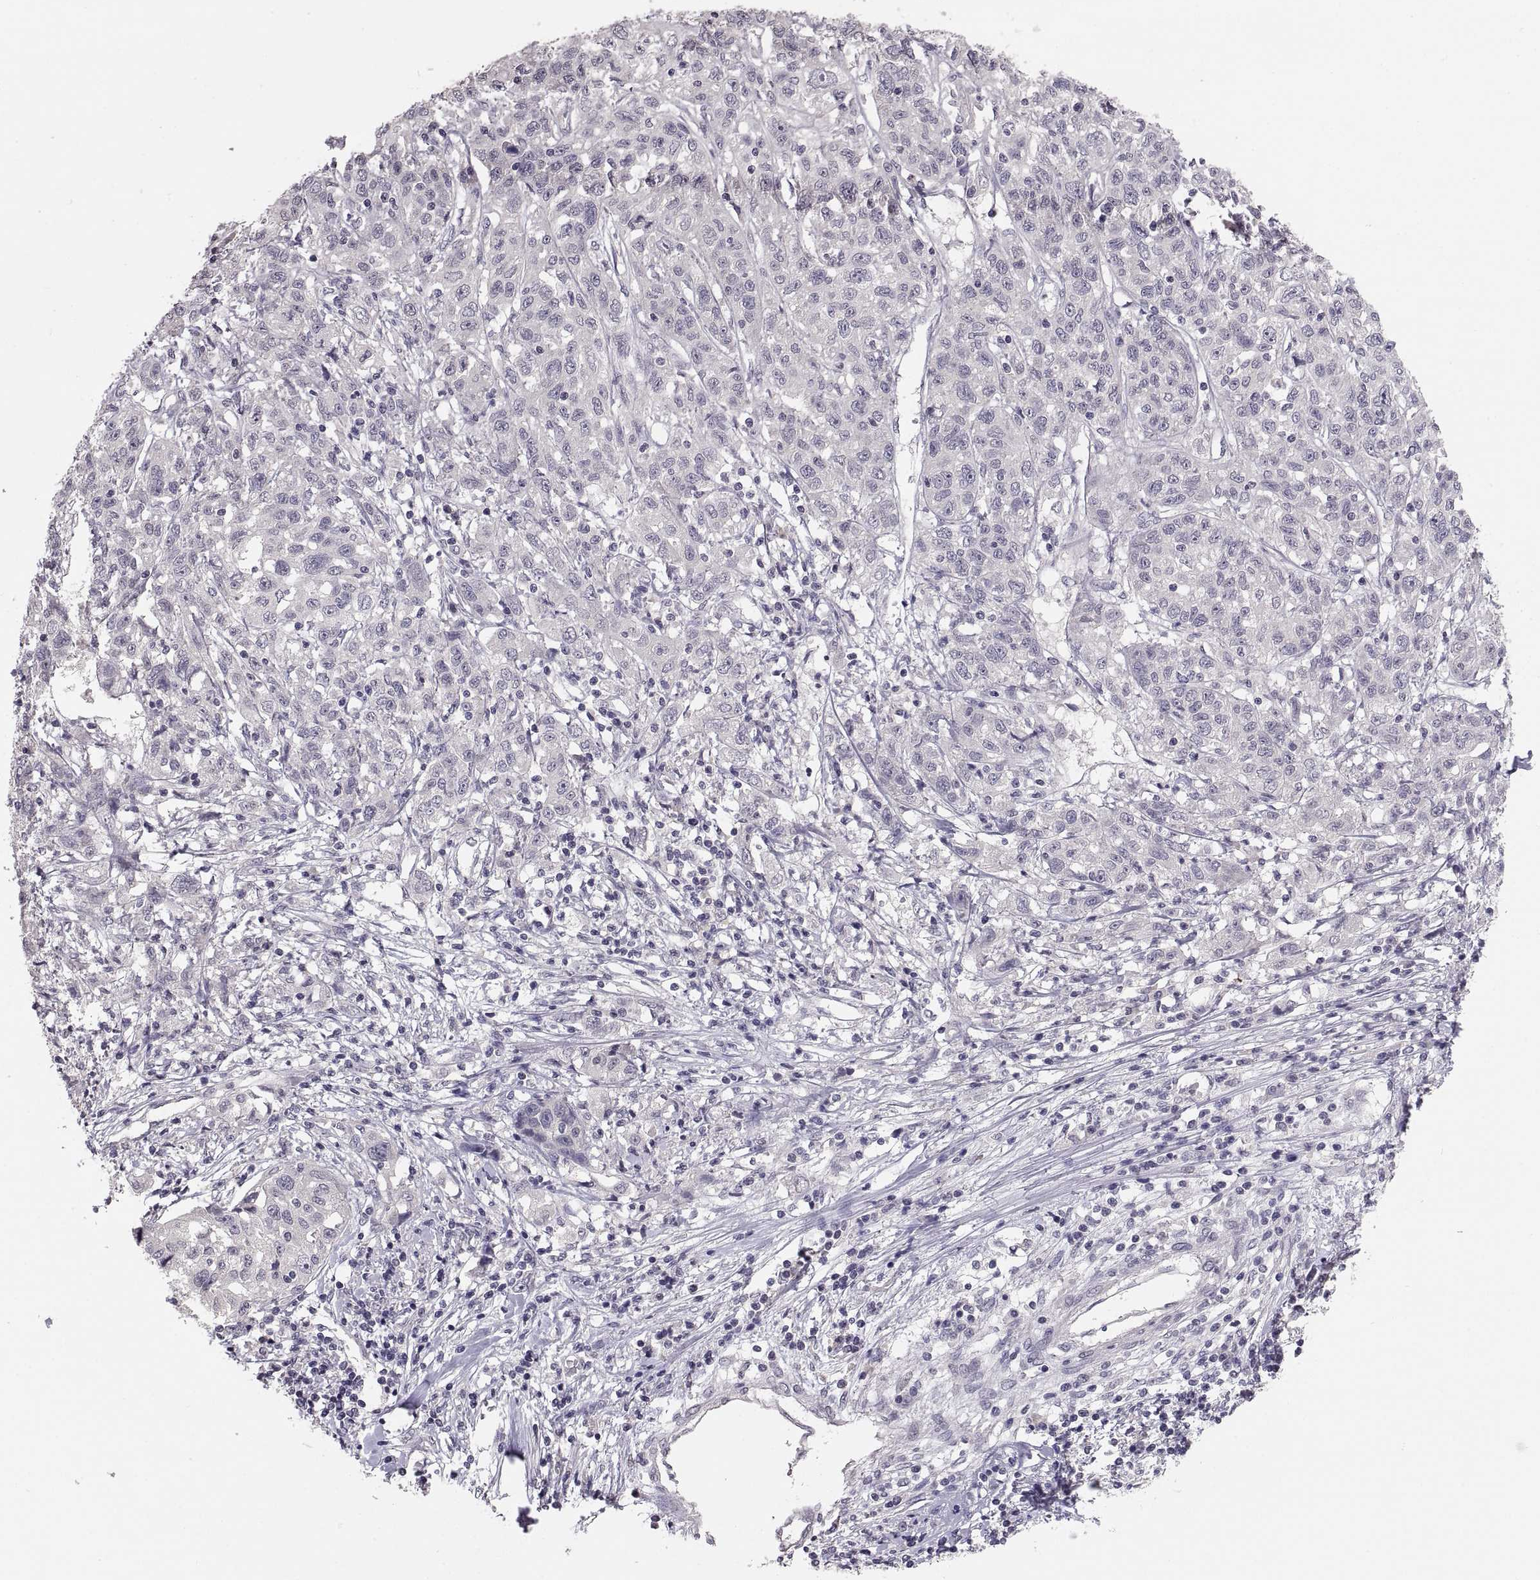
{"staining": {"intensity": "negative", "quantity": "none", "location": "none"}, "tissue": "liver cancer", "cell_type": "Tumor cells", "image_type": "cancer", "snomed": [{"axis": "morphology", "description": "Adenocarcinoma, NOS"}, {"axis": "morphology", "description": "Cholangiocarcinoma"}, {"axis": "topography", "description": "Liver"}], "caption": "This image is of liver cancer stained with IHC to label a protein in brown with the nuclei are counter-stained blue. There is no expression in tumor cells.", "gene": "PAX2", "patient": {"sex": "male", "age": 64}}